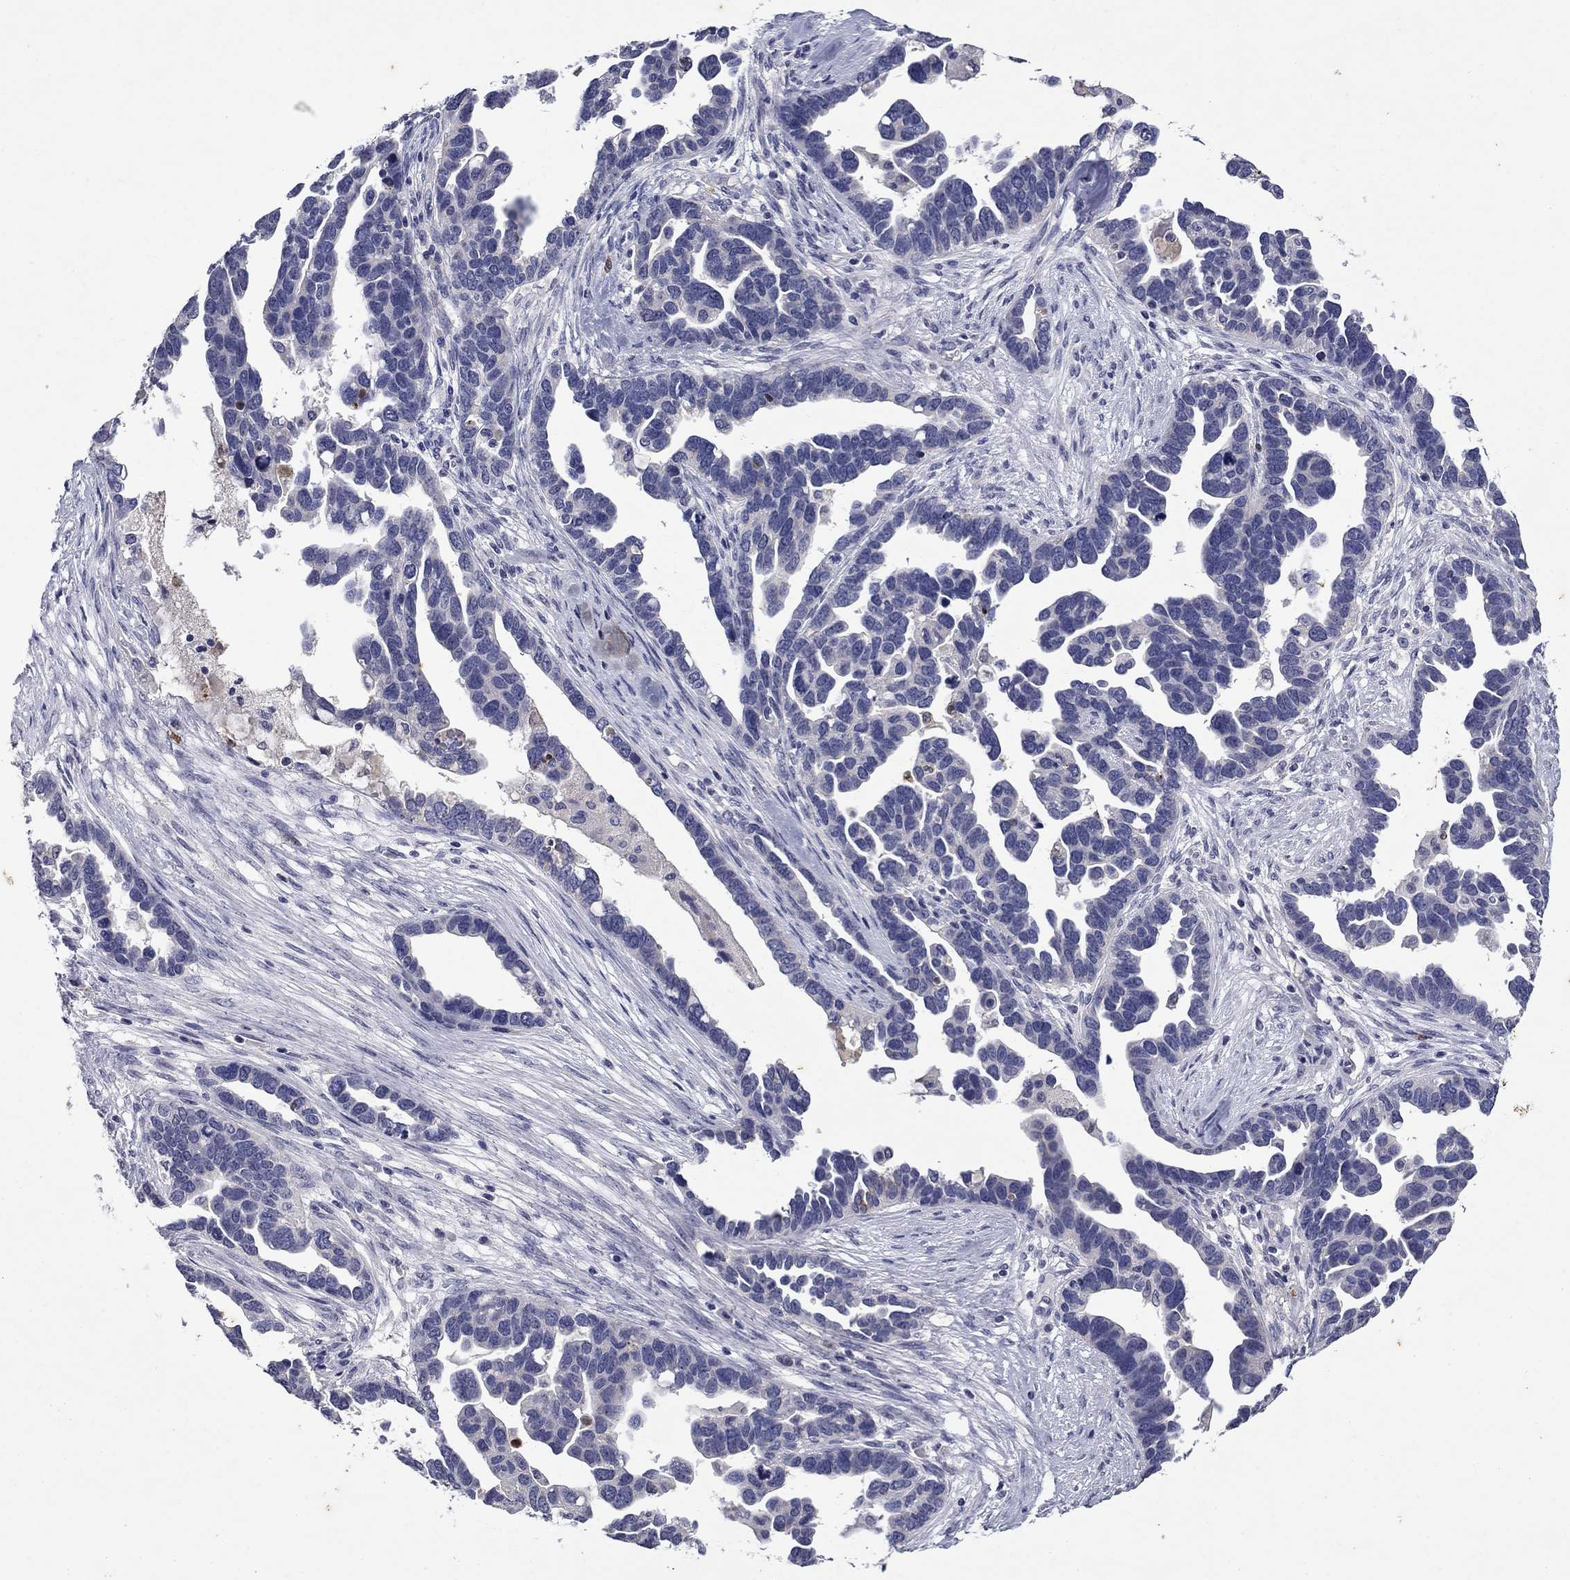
{"staining": {"intensity": "negative", "quantity": "none", "location": "none"}, "tissue": "ovarian cancer", "cell_type": "Tumor cells", "image_type": "cancer", "snomed": [{"axis": "morphology", "description": "Cystadenocarcinoma, serous, NOS"}, {"axis": "topography", "description": "Ovary"}], "caption": "Immunohistochemical staining of human ovarian serous cystadenocarcinoma reveals no significant positivity in tumor cells.", "gene": "IRF5", "patient": {"sex": "female", "age": 54}}